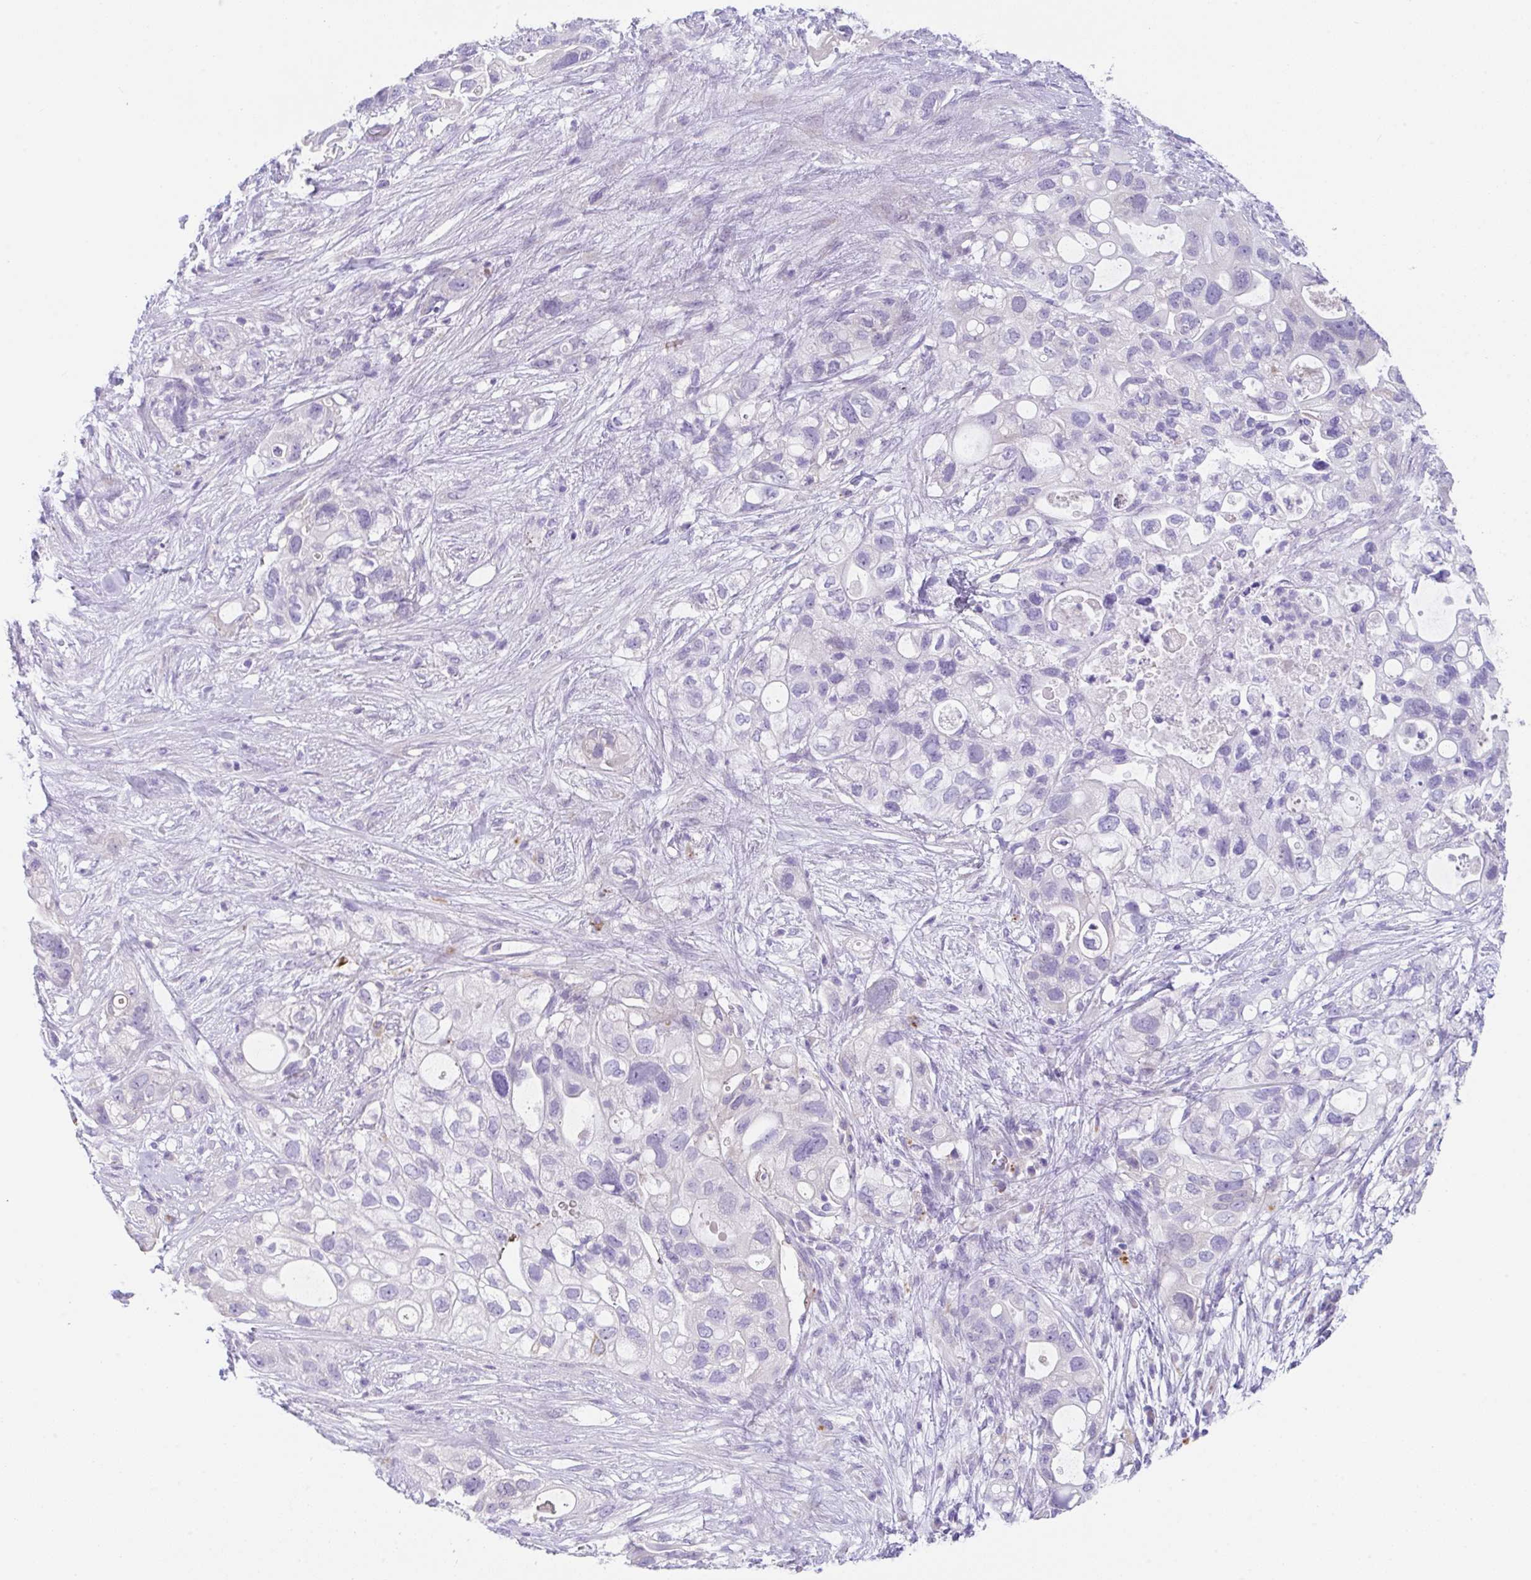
{"staining": {"intensity": "negative", "quantity": "none", "location": "none"}, "tissue": "pancreatic cancer", "cell_type": "Tumor cells", "image_type": "cancer", "snomed": [{"axis": "morphology", "description": "Adenocarcinoma, NOS"}, {"axis": "topography", "description": "Pancreas"}], "caption": "Tumor cells are negative for brown protein staining in pancreatic cancer (adenocarcinoma).", "gene": "TRAF4", "patient": {"sex": "female", "age": 72}}